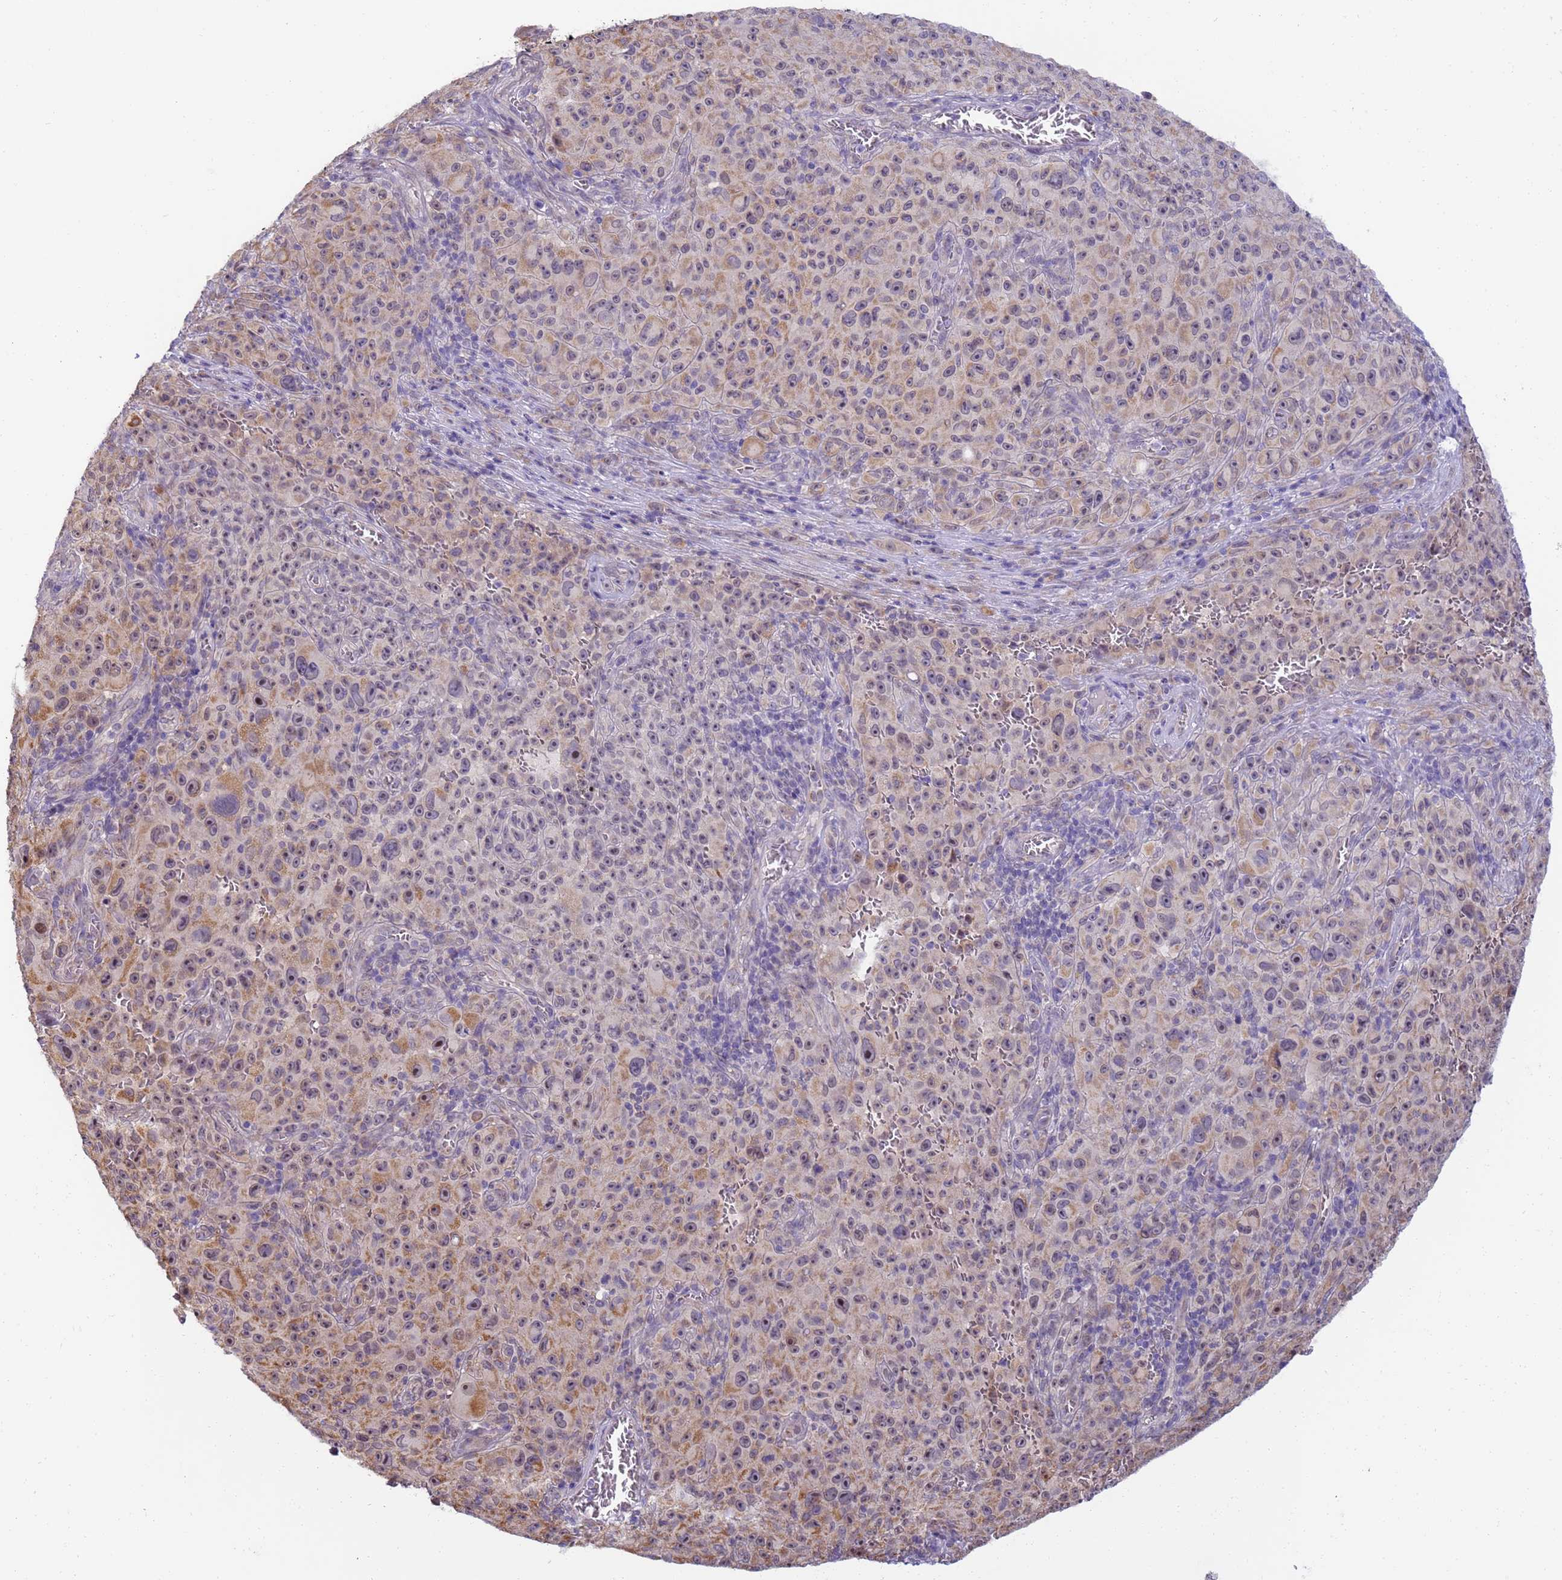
{"staining": {"intensity": "weak", "quantity": "25%-75%", "location": "cytoplasmic/membranous,nuclear"}, "tissue": "melanoma", "cell_type": "Tumor cells", "image_type": "cancer", "snomed": [{"axis": "morphology", "description": "Malignant melanoma, NOS"}, {"axis": "topography", "description": "Skin"}], "caption": "Weak cytoplasmic/membranous and nuclear staining for a protein is present in about 25%-75% of tumor cells of melanoma using immunohistochemistry (IHC).", "gene": "RAPGEF3", "patient": {"sex": "female", "age": 82}}